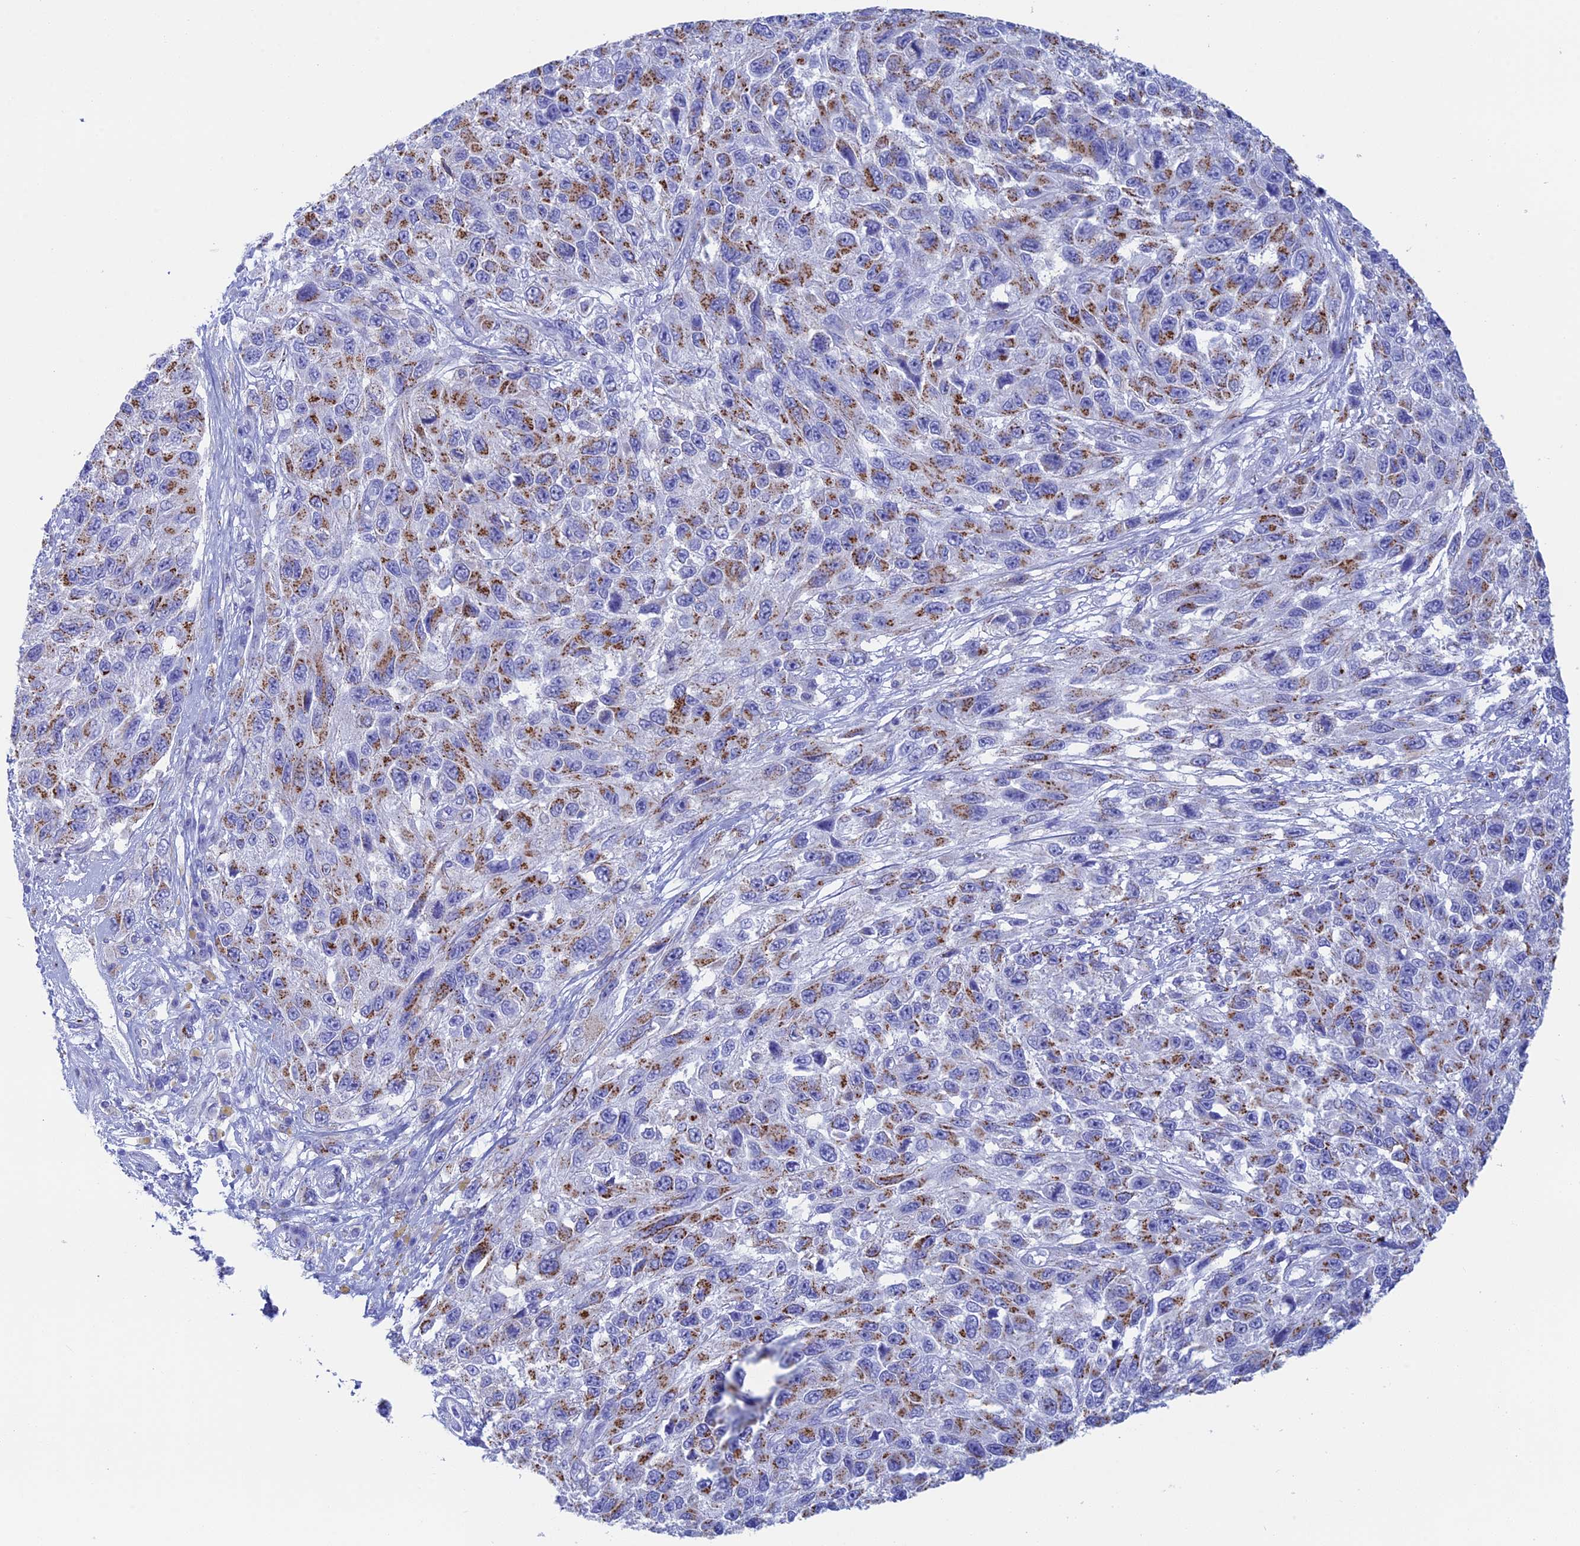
{"staining": {"intensity": "moderate", "quantity": "25%-75%", "location": "cytoplasmic/membranous"}, "tissue": "melanoma", "cell_type": "Tumor cells", "image_type": "cancer", "snomed": [{"axis": "morphology", "description": "Normal tissue, NOS"}, {"axis": "morphology", "description": "Malignant melanoma, NOS"}, {"axis": "topography", "description": "Skin"}], "caption": "High-magnification brightfield microscopy of malignant melanoma stained with DAB (brown) and counterstained with hematoxylin (blue). tumor cells exhibit moderate cytoplasmic/membranous expression is present in approximately25%-75% of cells.", "gene": "ERICH4", "patient": {"sex": "female", "age": 96}}